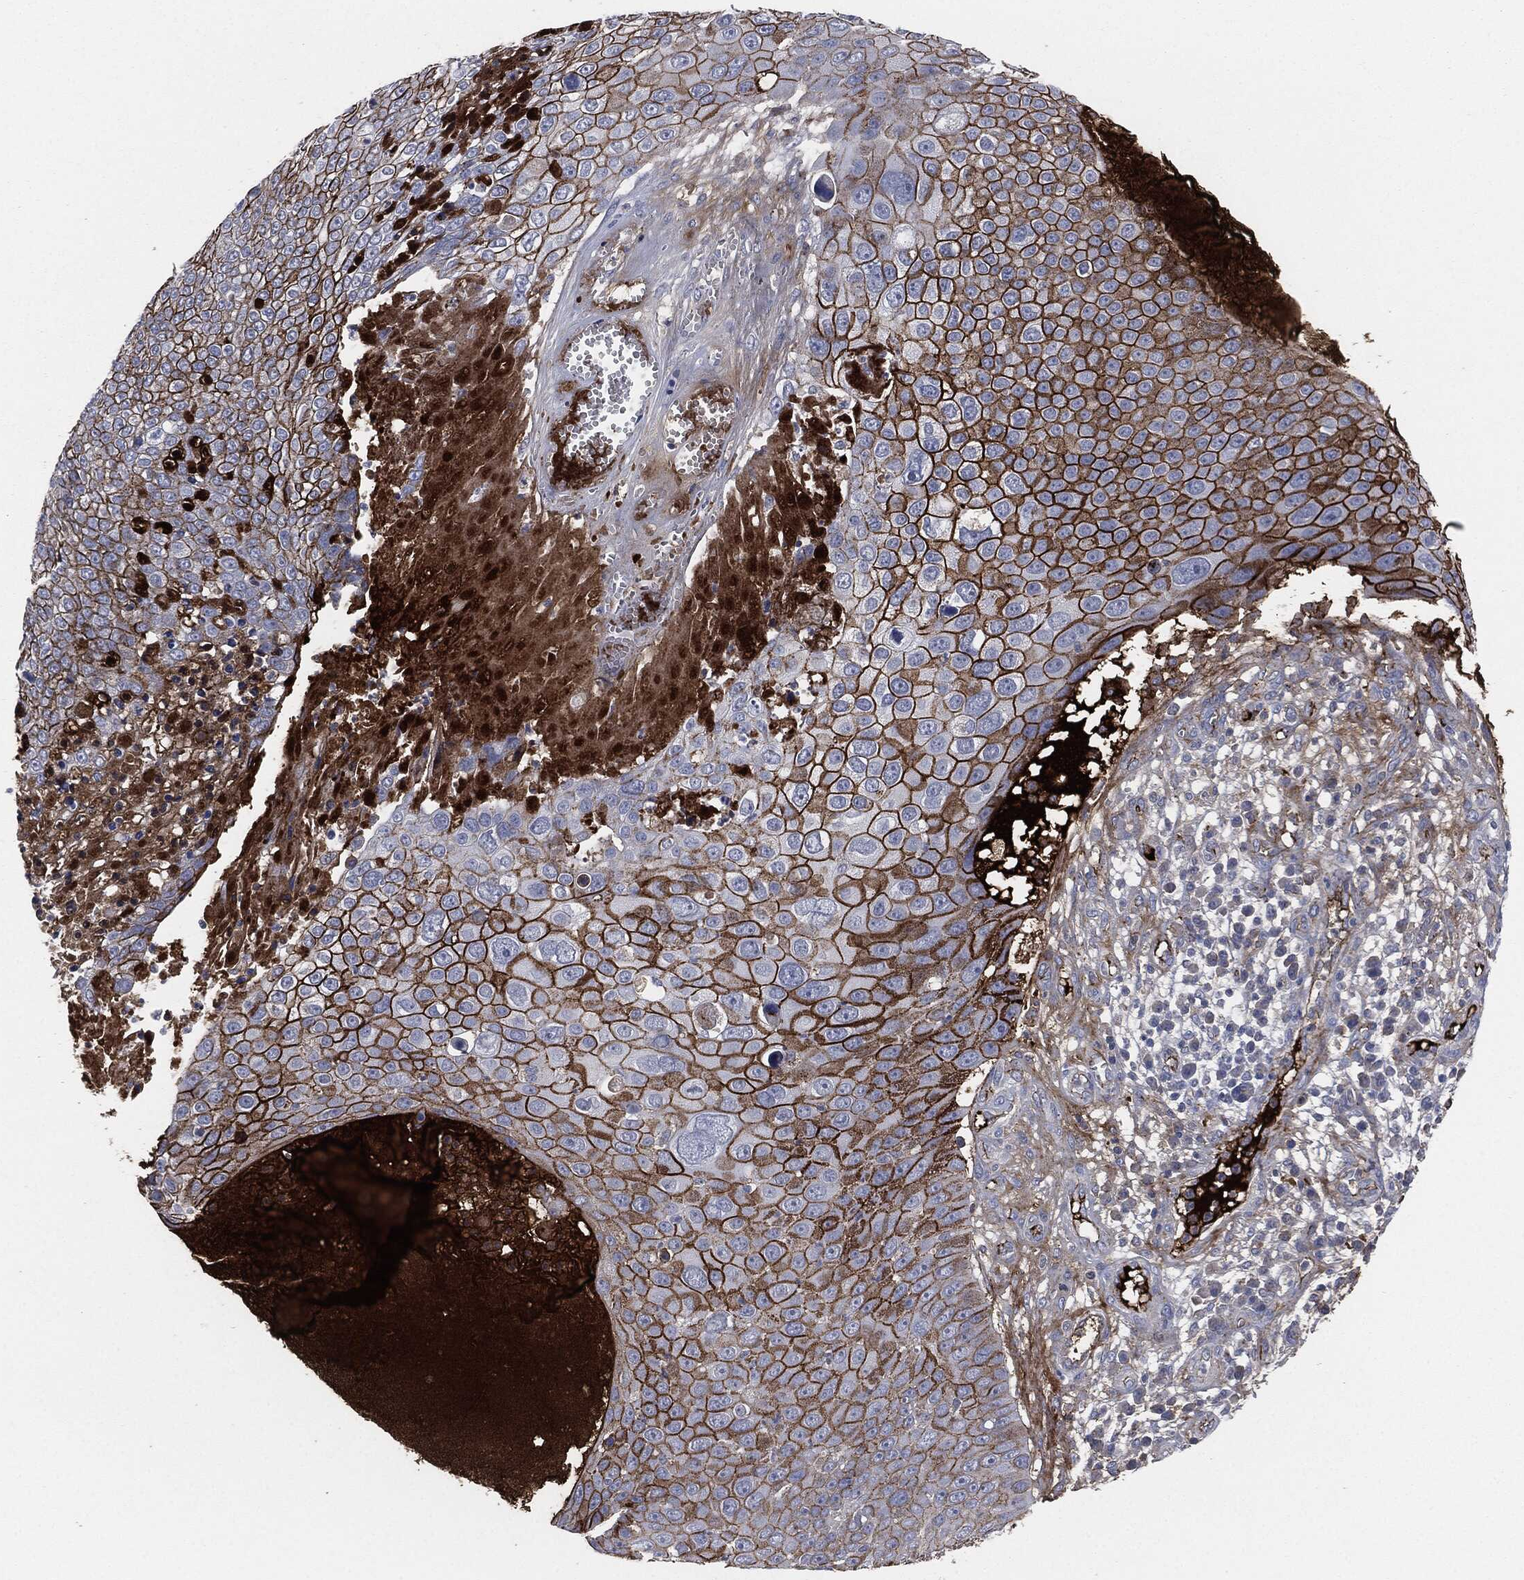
{"staining": {"intensity": "strong", "quantity": "25%-75%", "location": "cytoplasmic/membranous"}, "tissue": "skin cancer", "cell_type": "Tumor cells", "image_type": "cancer", "snomed": [{"axis": "morphology", "description": "Squamous cell carcinoma, NOS"}, {"axis": "topography", "description": "Skin"}], "caption": "Protein expression analysis of human skin cancer (squamous cell carcinoma) reveals strong cytoplasmic/membranous positivity in approximately 25%-75% of tumor cells.", "gene": "APOB", "patient": {"sex": "male", "age": 71}}